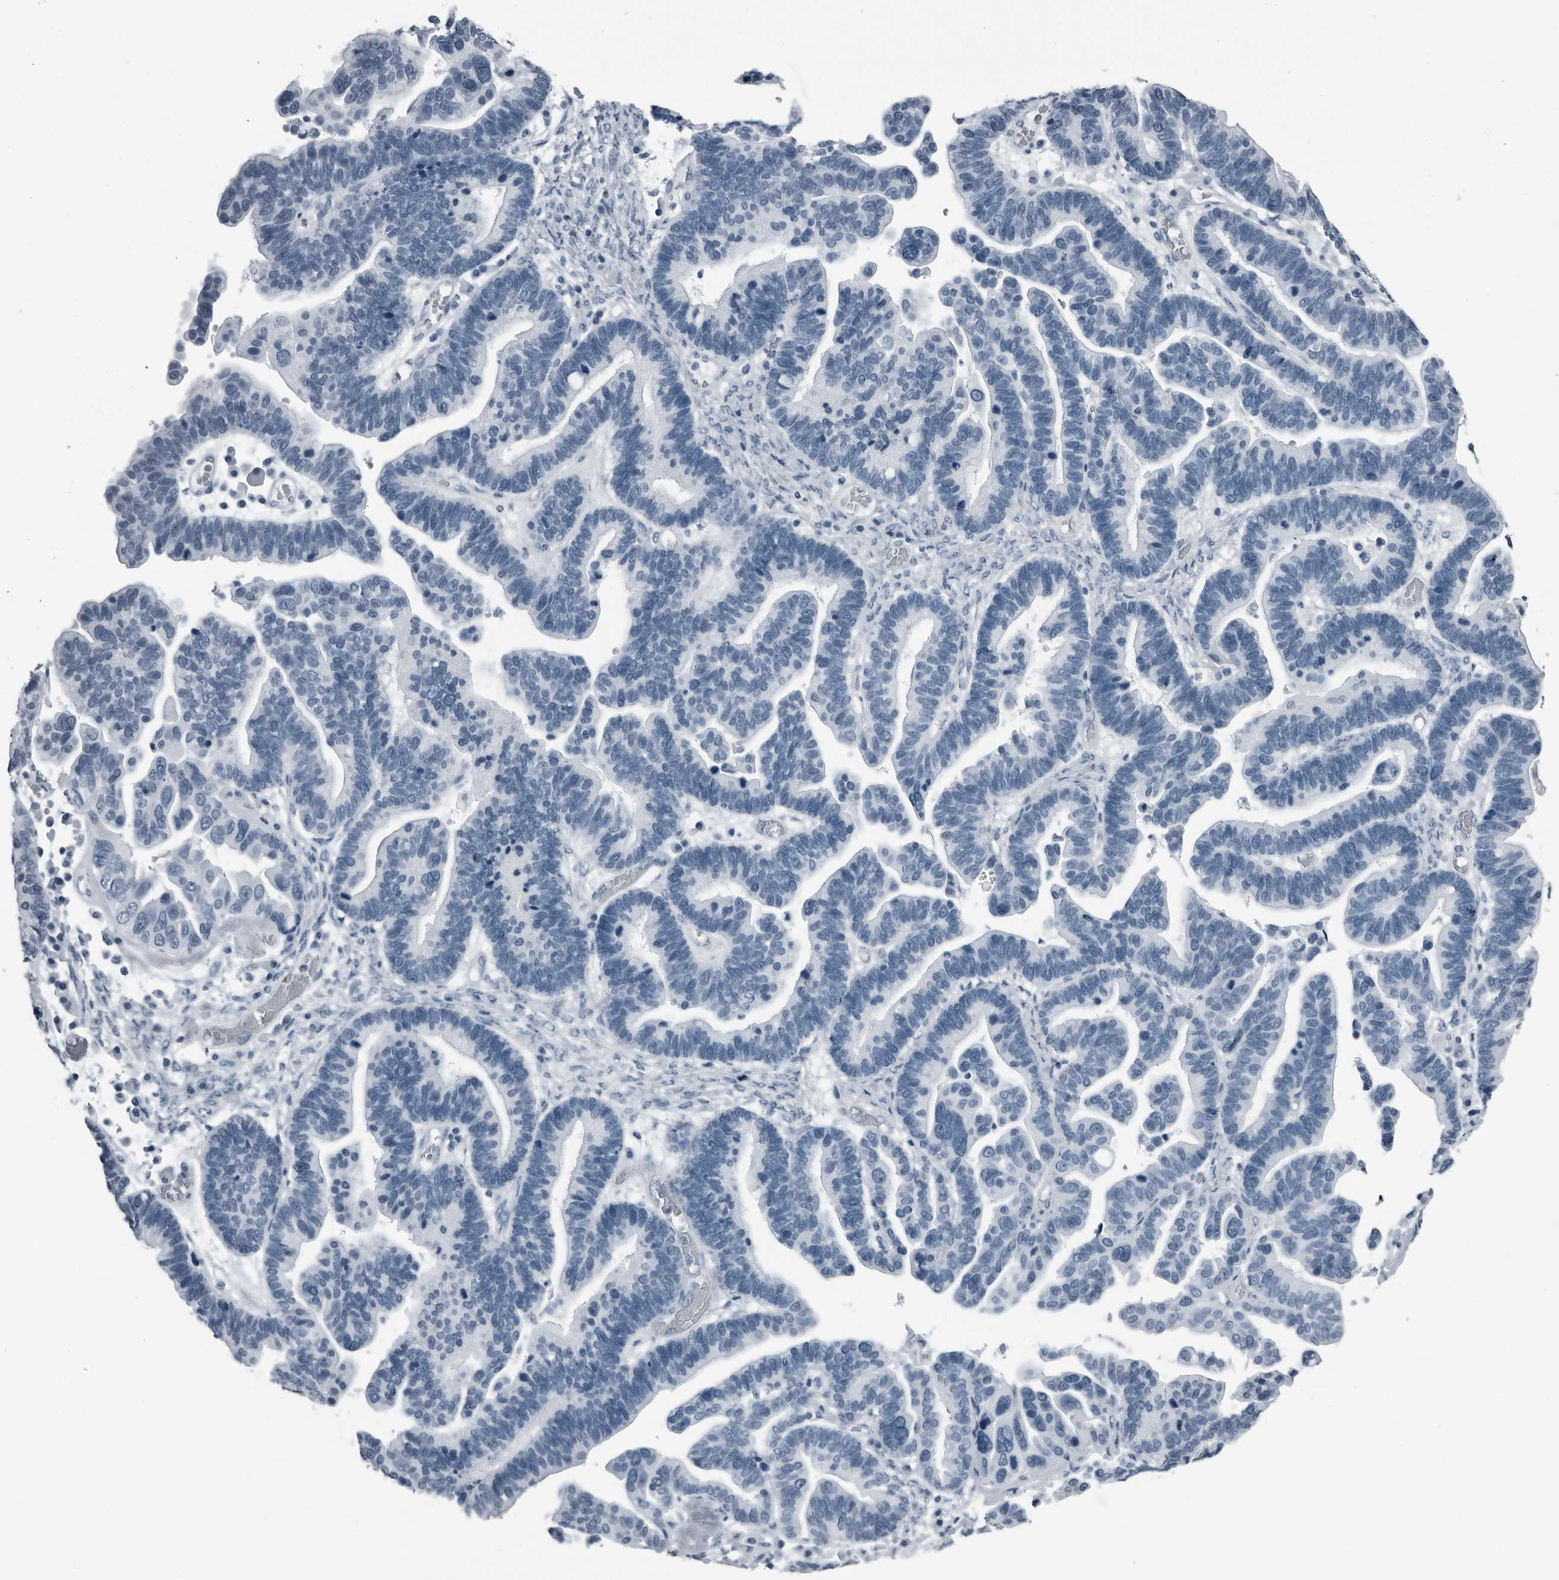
{"staining": {"intensity": "negative", "quantity": "none", "location": "none"}, "tissue": "ovarian cancer", "cell_type": "Tumor cells", "image_type": "cancer", "snomed": [{"axis": "morphology", "description": "Cystadenocarcinoma, serous, NOS"}, {"axis": "topography", "description": "Ovary"}], "caption": "Micrograph shows no significant protein staining in tumor cells of ovarian serous cystadenocarcinoma.", "gene": "PRSS1", "patient": {"sex": "female", "age": 56}}